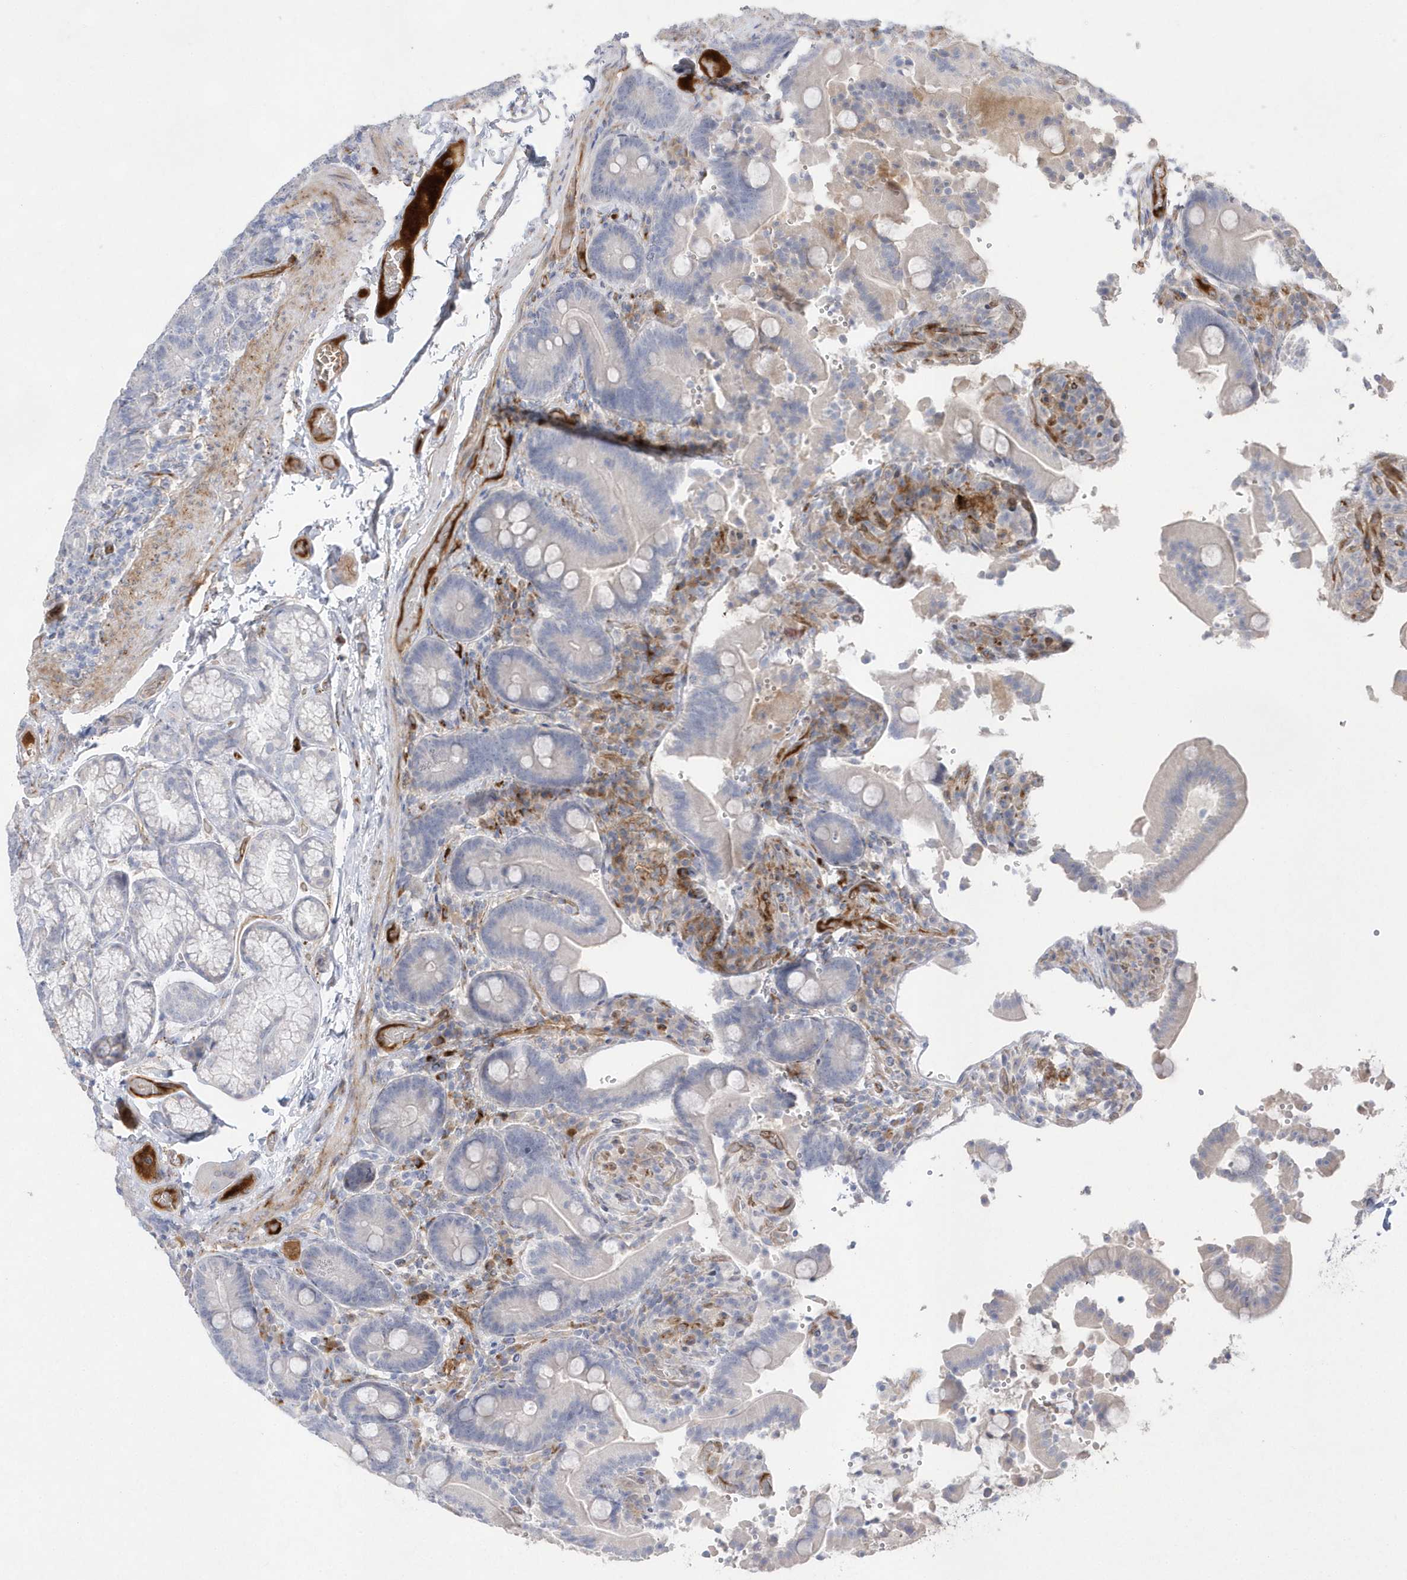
{"staining": {"intensity": "negative", "quantity": "none", "location": "none"}, "tissue": "duodenum", "cell_type": "Glandular cells", "image_type": "normal", "snomed": [{"axis": "morphology", "description": "Normal tissue, NOS"}, {"axis": "topography", "description": "Duodenum"}], "caption": "Immunohistochemistry photomicrograph of normal human duodenum stained for a protein (brown), which reveals no expression in glandular cells. (IHC, brightfield microscopy, high magnification).", "gene": "TMEM132B", "patient": {"sex": "female", "age": 62}}